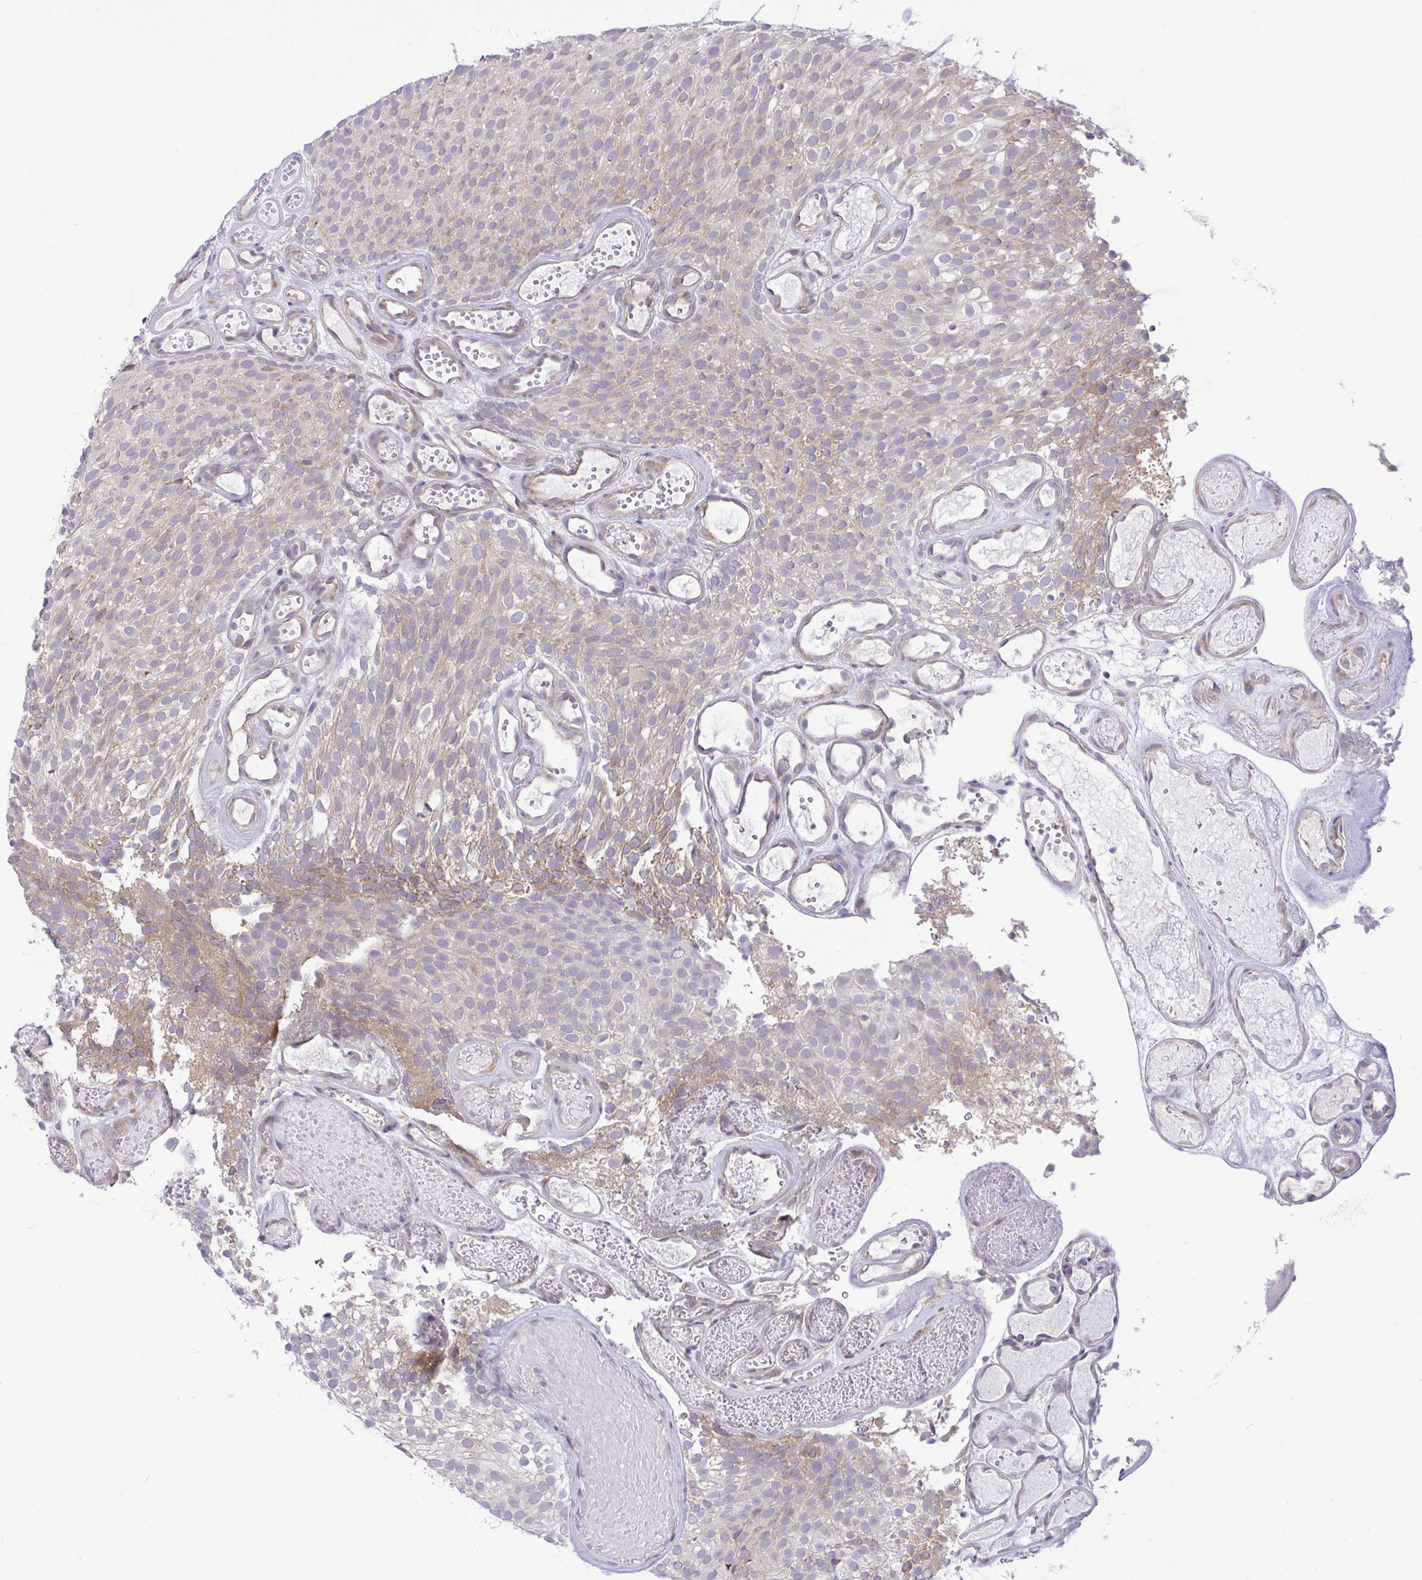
{"staining": {"intensity": "moderate", "quantity": ">75%", "location": "cytoplasmic/membranous"}, "tissue": "urothelial cancer", "cell_type": "Tumor cells", "image_type": "cancer", "snomed": [{"axis": "morphology", "description": "Urothelial carcinoma, Low grade"}, {"axis": "topography", "description": "Urinary bladder"}], "caption": "Immunohistochemical staining of urothelial cancer demonstrates moderate cytoplasmic/membranous protein staining in approximately >75% of tumor cells.", "gene": "CAMLG", "patient": {"sex": "male", "age": 78}}